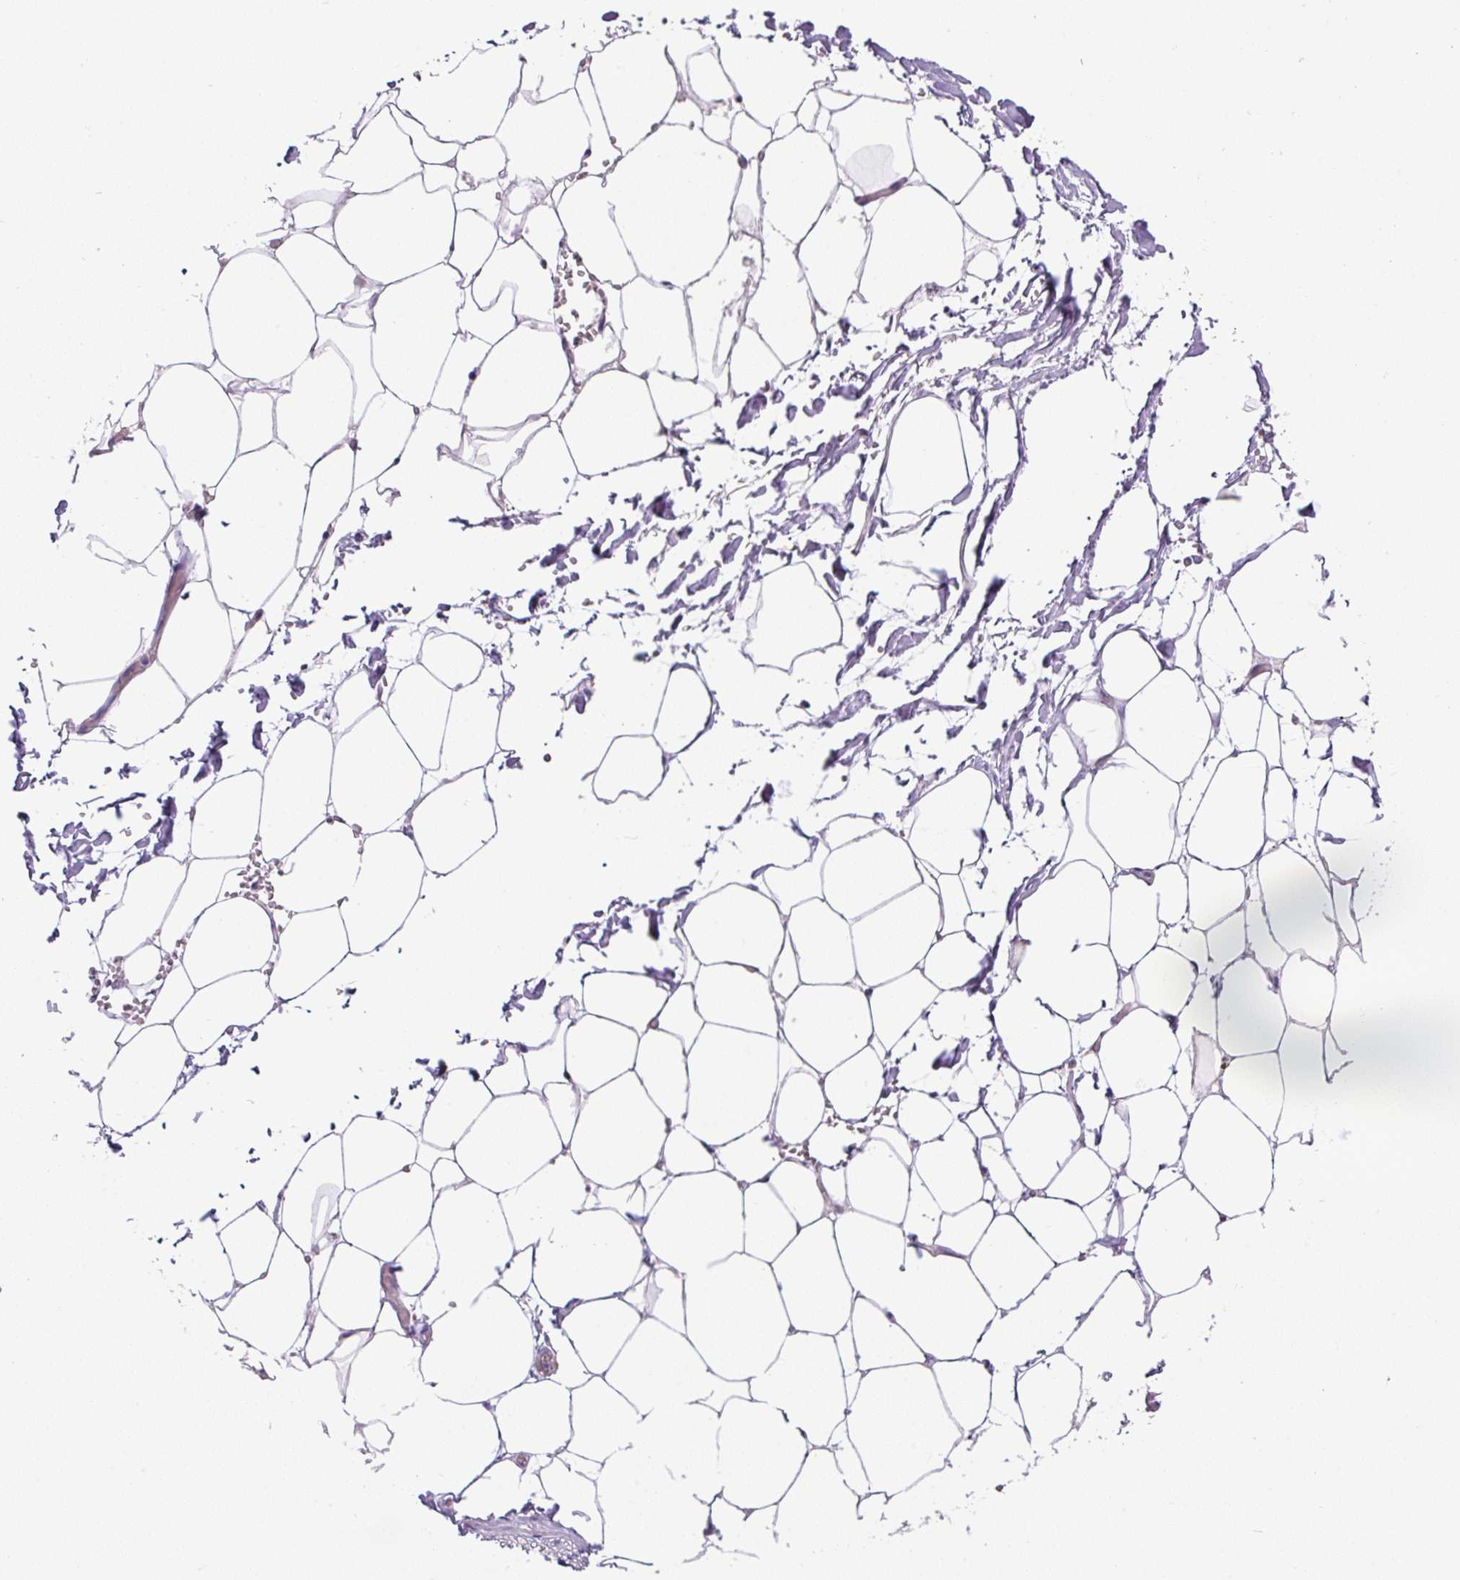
{"staining": {"intensity": "negative", "quantity": "none", "location": "none"}, "tissue": "adipose tissue", "cell_type": "Adipocytes", "image_type": "normal", "snomed": [{"axis": "morphology", "description": "Normal tissue, NOS"}, {"axis": "topography", "description": "Adipose tissue"}, {"axis": "topography", "description": "Vascular tissue"}, {"axis": "topography", "description": "Rectum"}, {"axis": "topography", "description": "Peripheral nerve tissue"}], "caption": "A histopathology image of adipose tissue stained for a protein displays no brown staining in adipocytes.", "gene": "UBL3", "patient": {"sex": "female", "age": 69}}